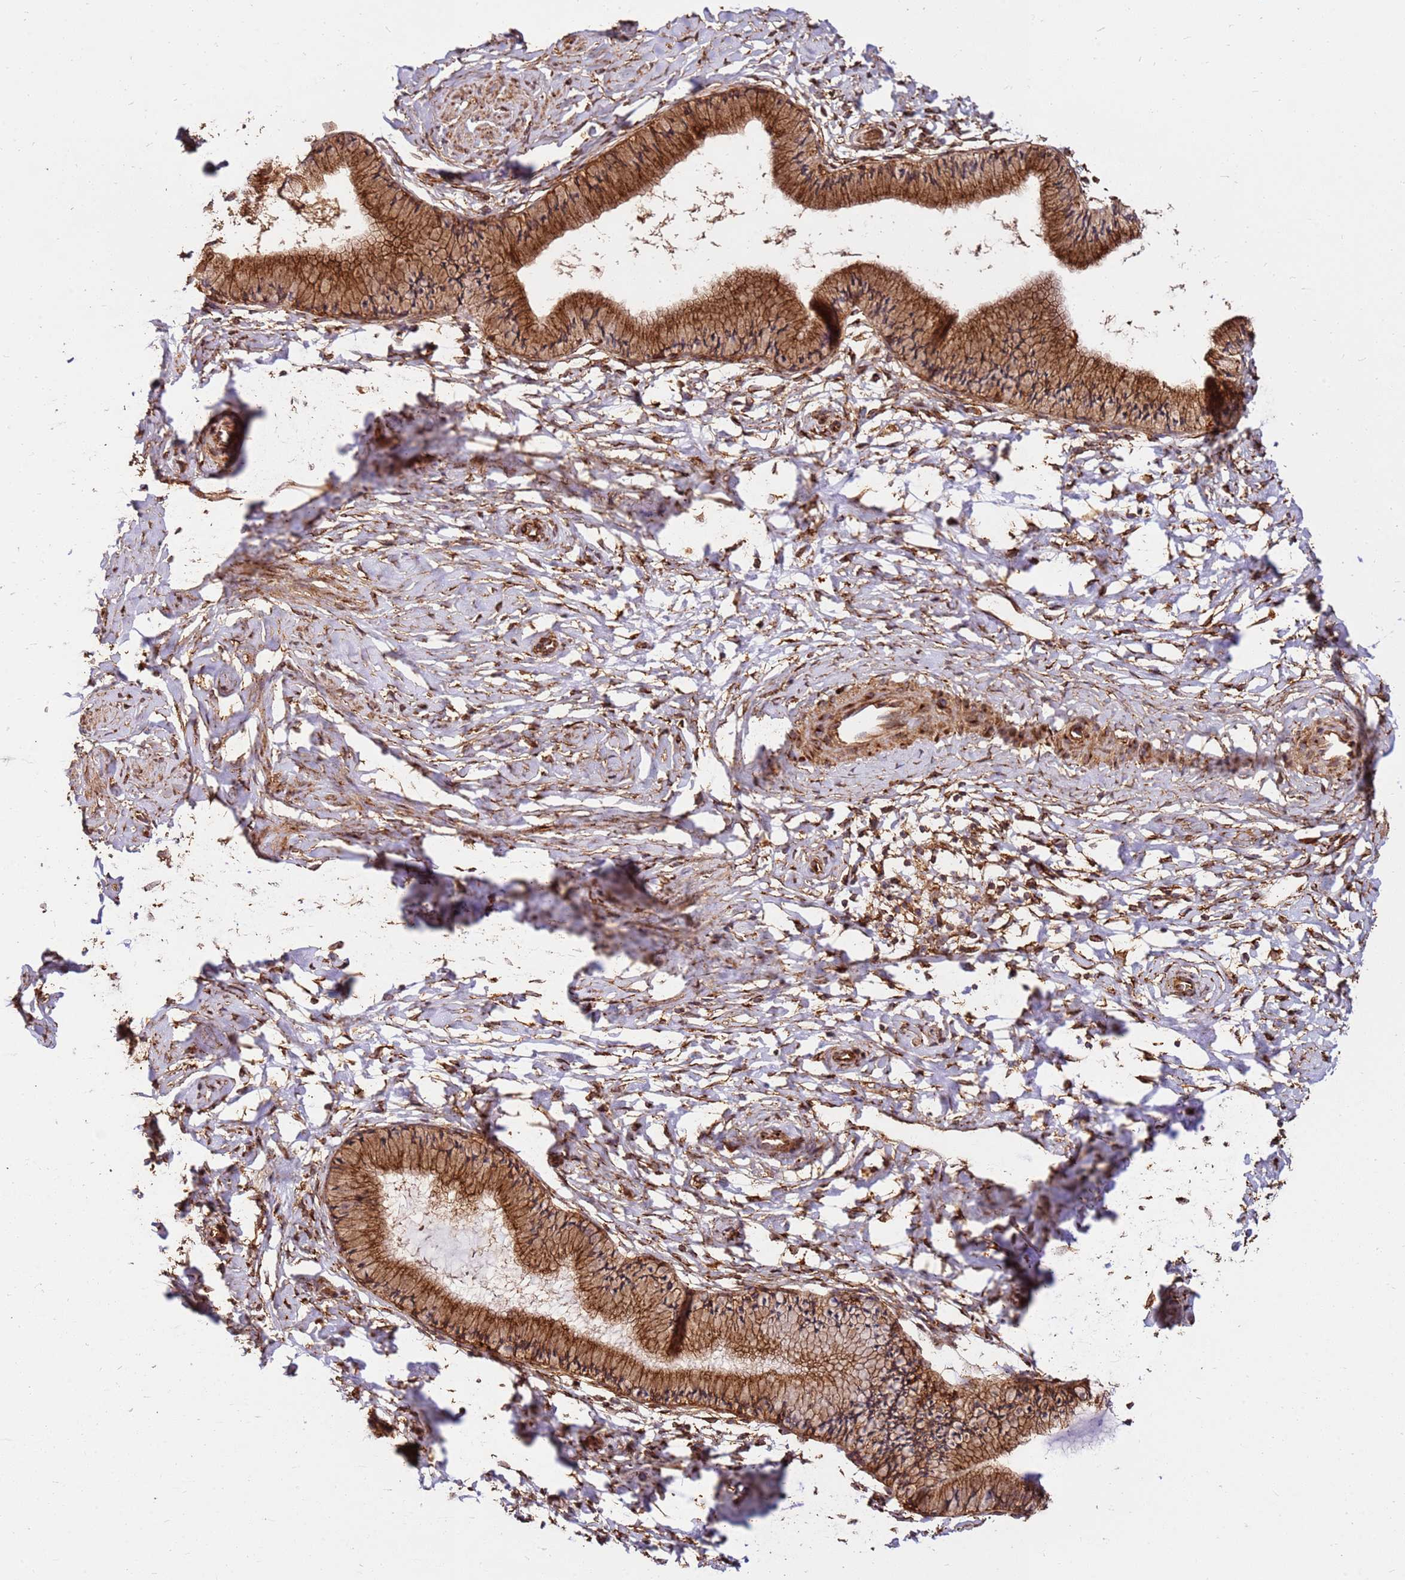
{"staining": {"intensity": "strong", "quantity": ">75%", "location": "cytoplasmic/membranous"}, "tissue": "cervix", "cell_type": "Glandular cells", "image_type": "normal", "snomed": [{"axis": "morphology", "description": "Normal tissue, NOS"}, {"axis": "topography", "description": "Cervix"}], "caption": "An immunohistochemistry (IHC) image of benign tissue is shown. Protein staining in brown highlights strong cytoplasmic/membranous positivity in cervix within glandular cells. (brown staining indicates protein expression, while blue staining denotes nuclei).", "gene": "DVL3", "patient": {"sex": "female", "age": 33}}